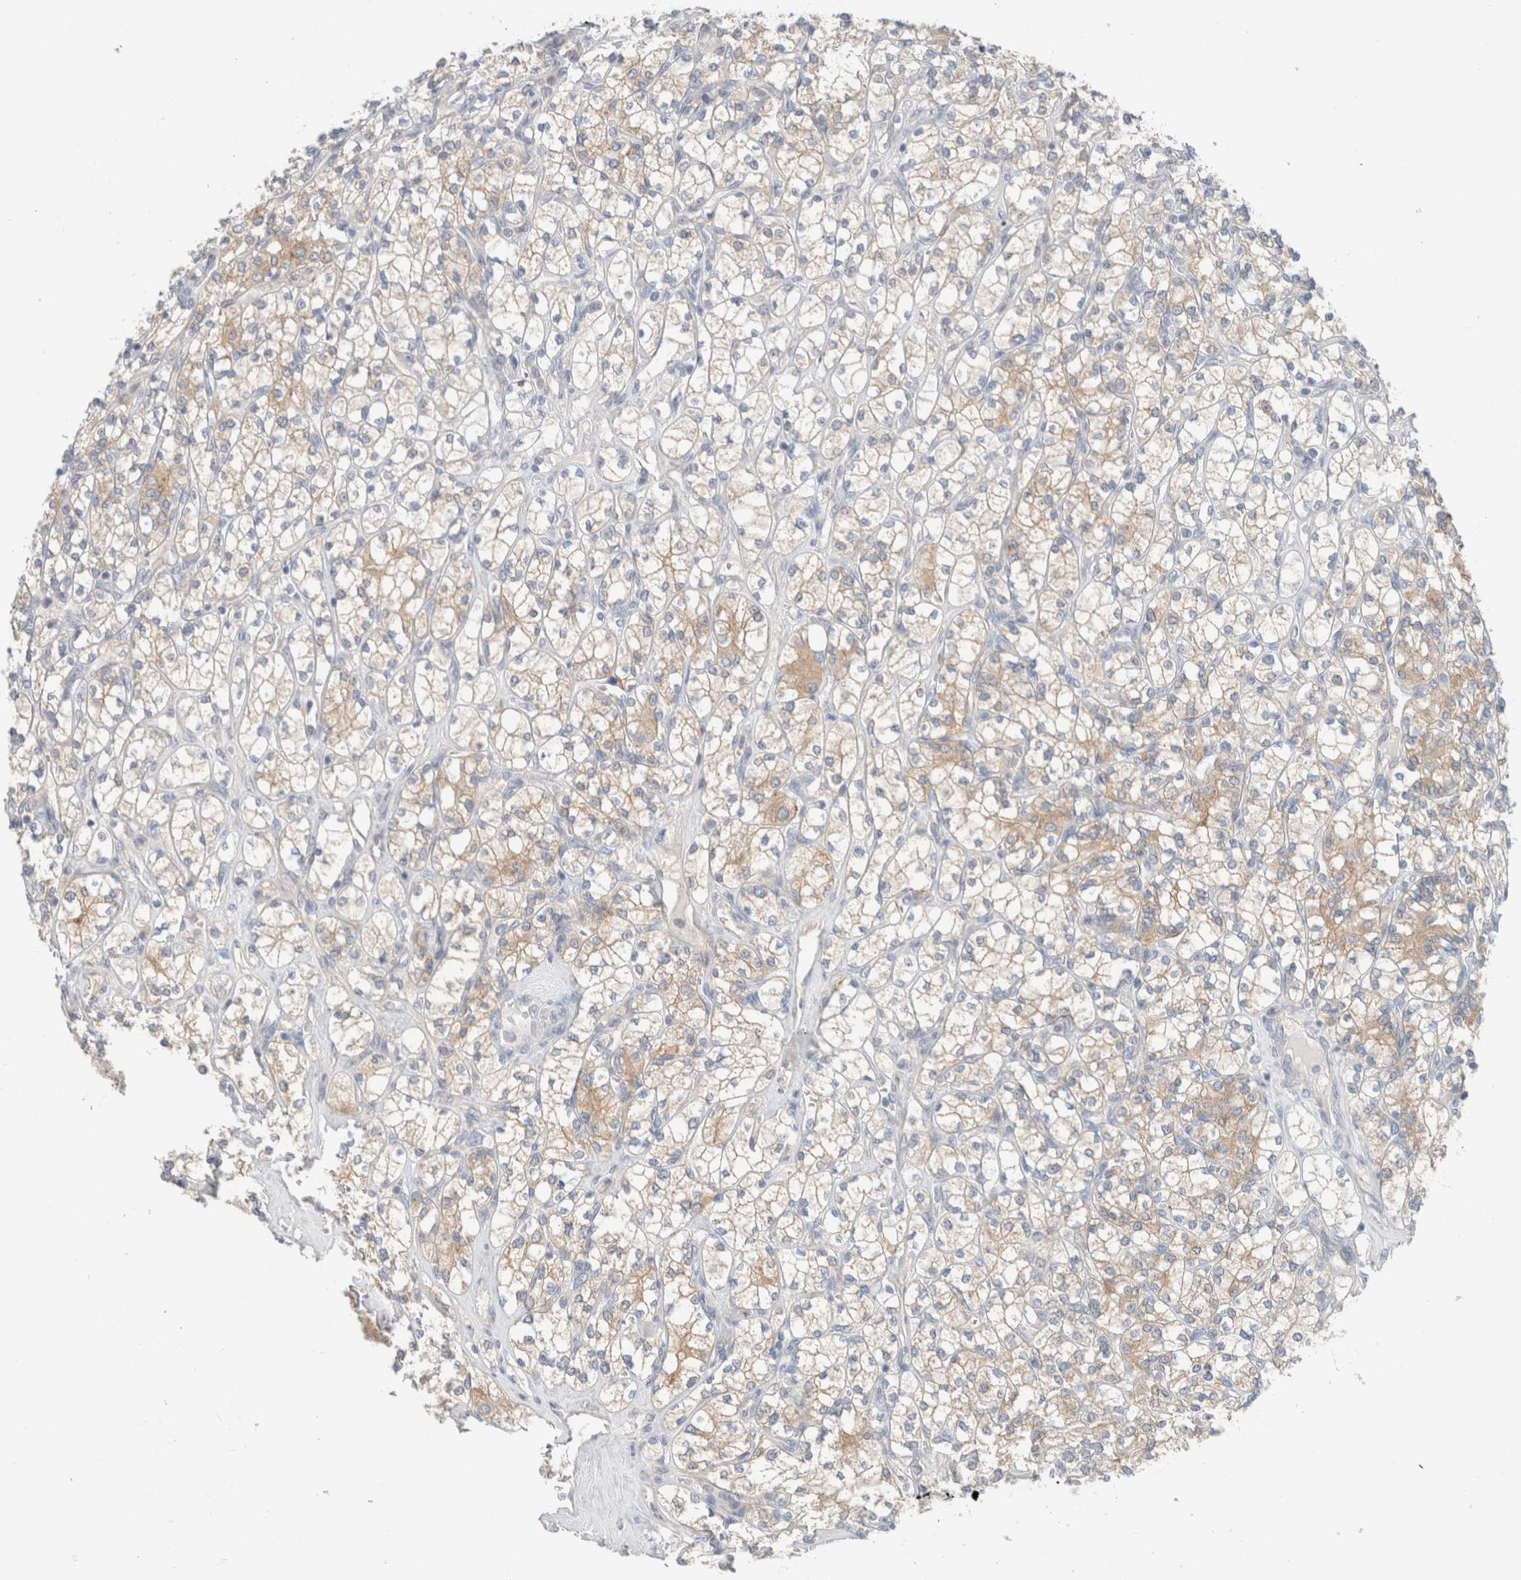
{"staining": {"intensity": "weak", "quantity": ">75%", "location": "cytoplasmic/membranous"}, "tissue": "renal cancer", "cell_type": "Tumor cells", "image_type": "cancer", "snomed": [{"axis": "morphology", "description": "Adenocarcinoma, NOS"}, {"axis": "topography", "description": "Kidney"}], "caption": "Human adenocarcinoma (renal) stained with a protein marker exhibits weak staining in tumor cells.", "gene": "SDR16C5", "patient": {"sex": "male", "age": 77}}